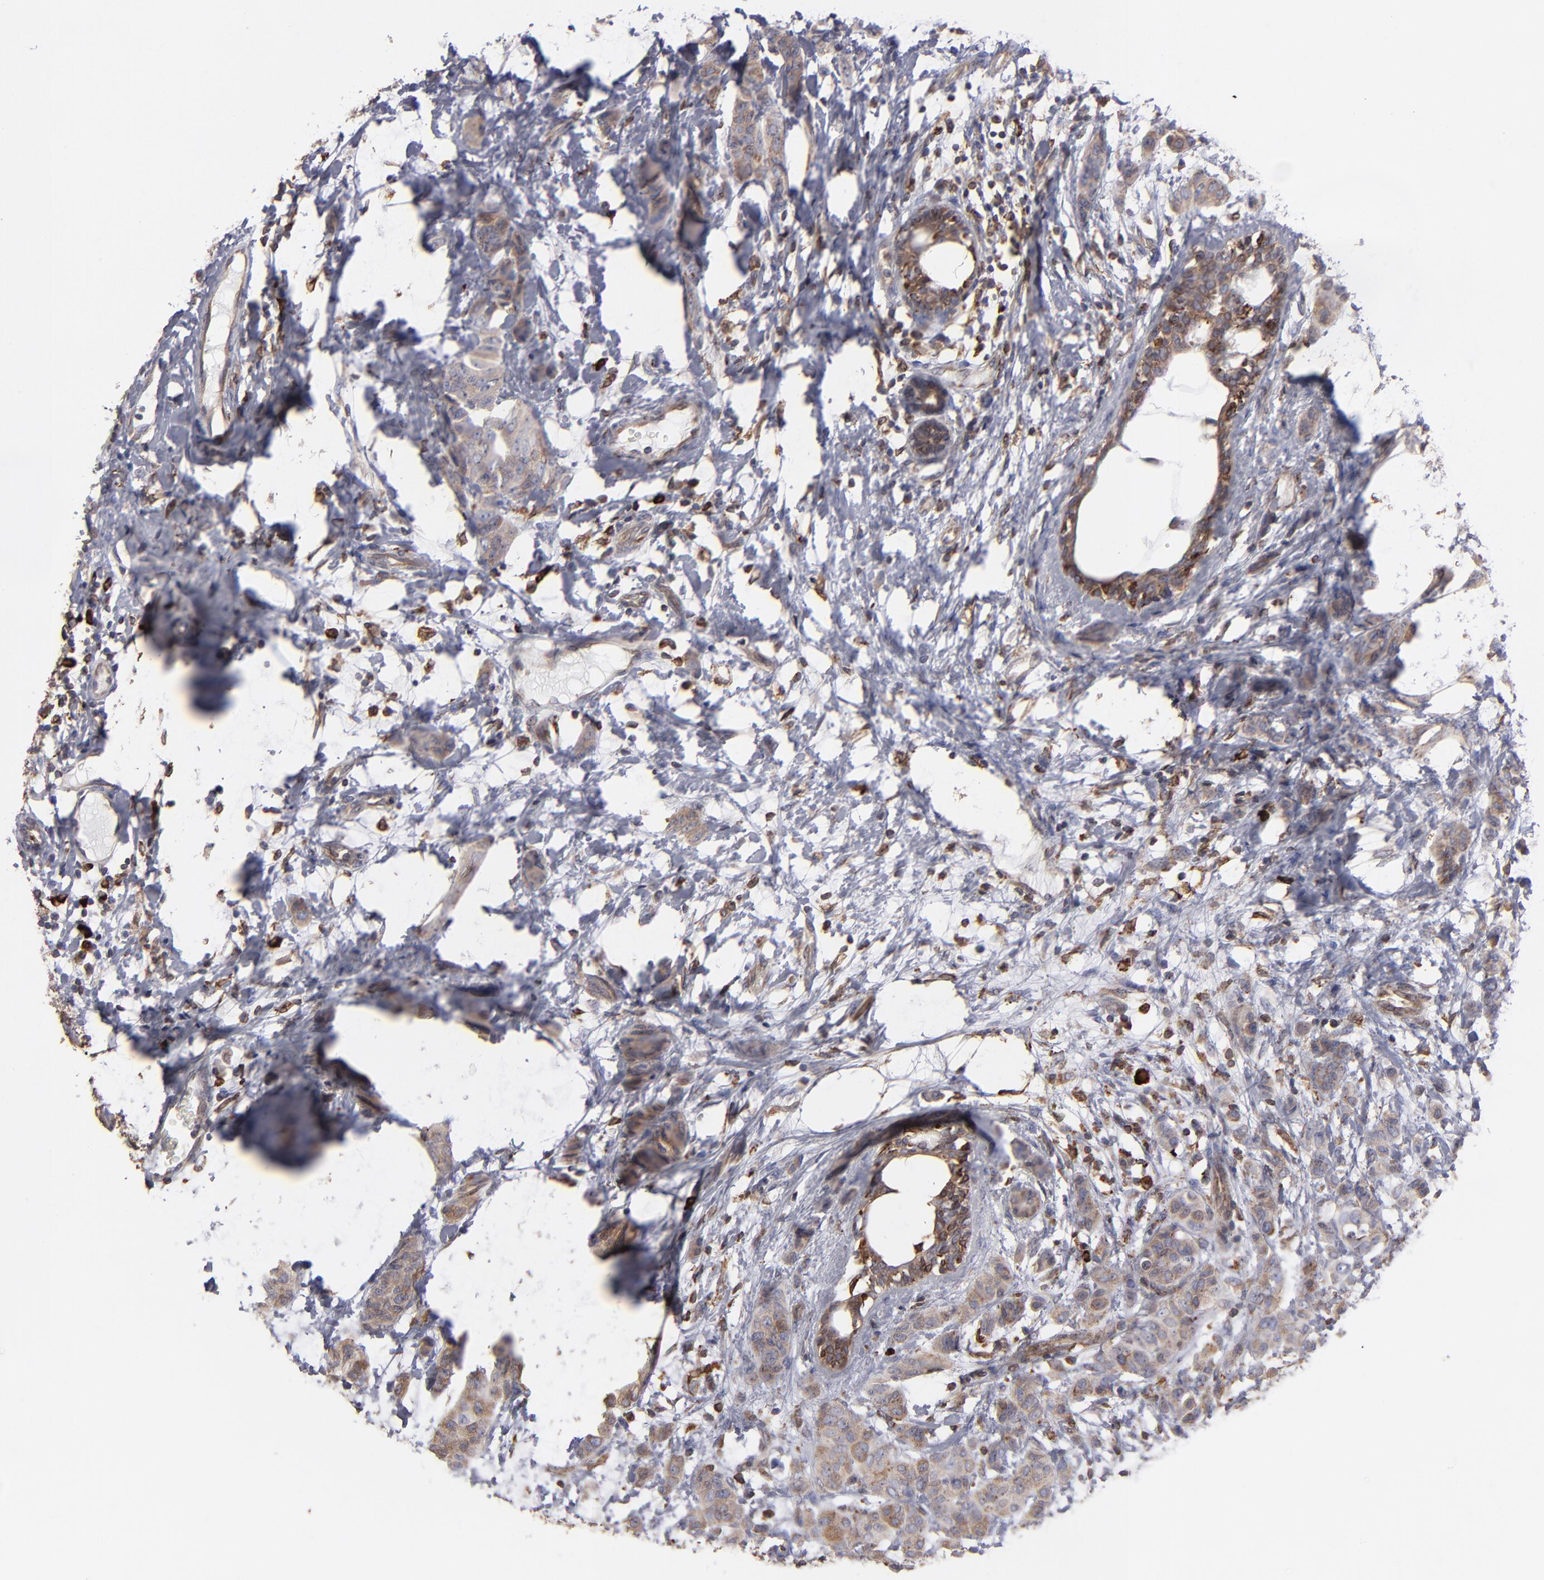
{"staining": {"intensity": "moderate", "quantity": ">75%", "location": "cytoplasmic/membranous"}, "tissue": "breast cancer", "cell_type": "Tumor cells", "image_type": "cancer", "snomed": [{"axis": "morphology", "description": "Duct carcinoma"}, {"axis": "topography", "description": "Breast"}], "caption": "Protein expression analysis of human breast cancer (intraductal carcinoma) reveals moderate cytoplasmic/membranous expression in about >75% of tumor cells.", "gene": "TMX1", "patient": {"sex": "female", "age": 40}}